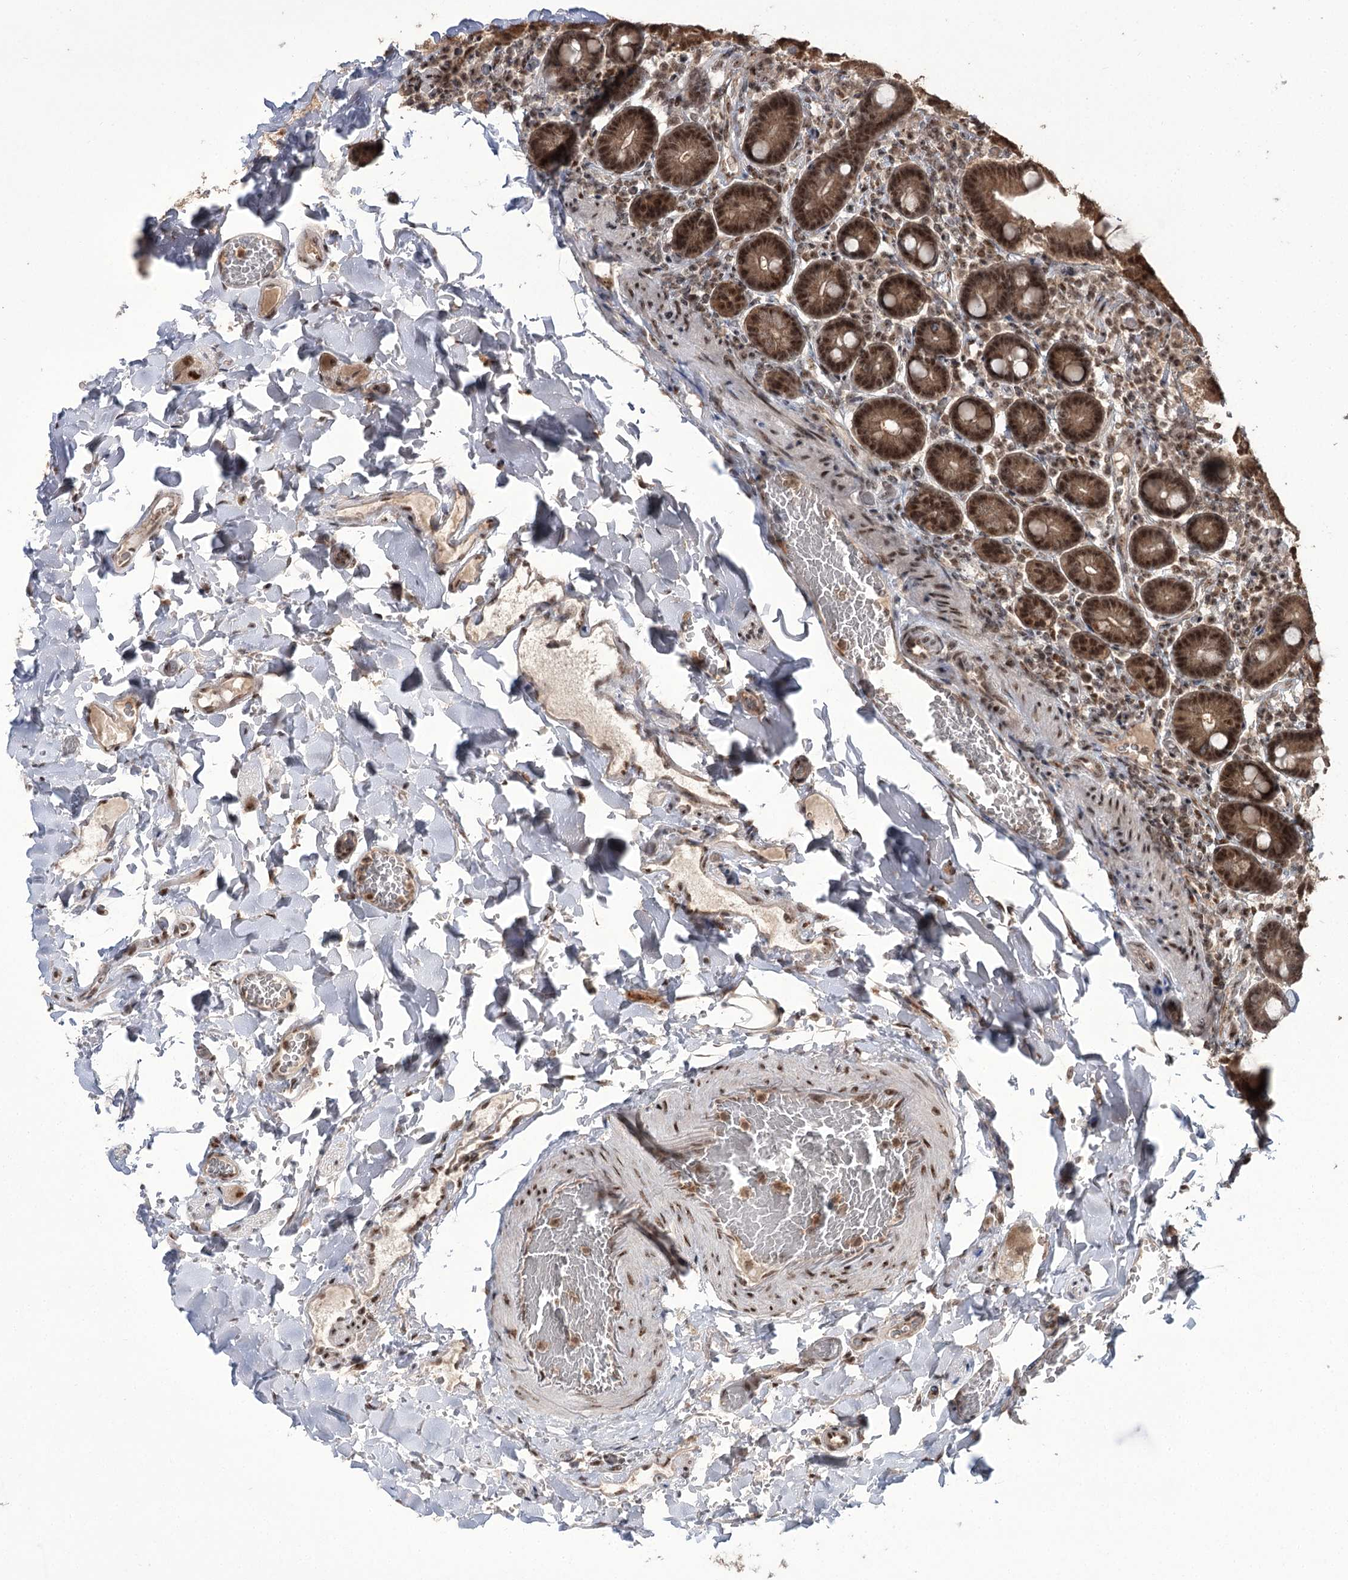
{"staining": {"intensity": "strong", "quantity": ">75%", "location": "cytoplasmic/membranous,nuclear"}, "tissue": "duodenum", "cell_type": "Glandular cells", "image_type": "normal", "snomed": [{"axis": "morphology", "description": "Normal tissue, NOS"}, {"axis": "topography", "description": "Duodenum"}], "caption": "The image reveals immunohistochemical staining of normal duodenum. There is strong cytoplasmic/membranous,nuclear expression is seen in about >75% of glandular cells. The protein is stained brown, and the nuclei are stained in blue (DAB (3,3'-diaminobenzidine) IHC with brightfield microscopy, high magnification).", "gene": "ERCC3", "patient": {"sex": "female", "age": 62}}